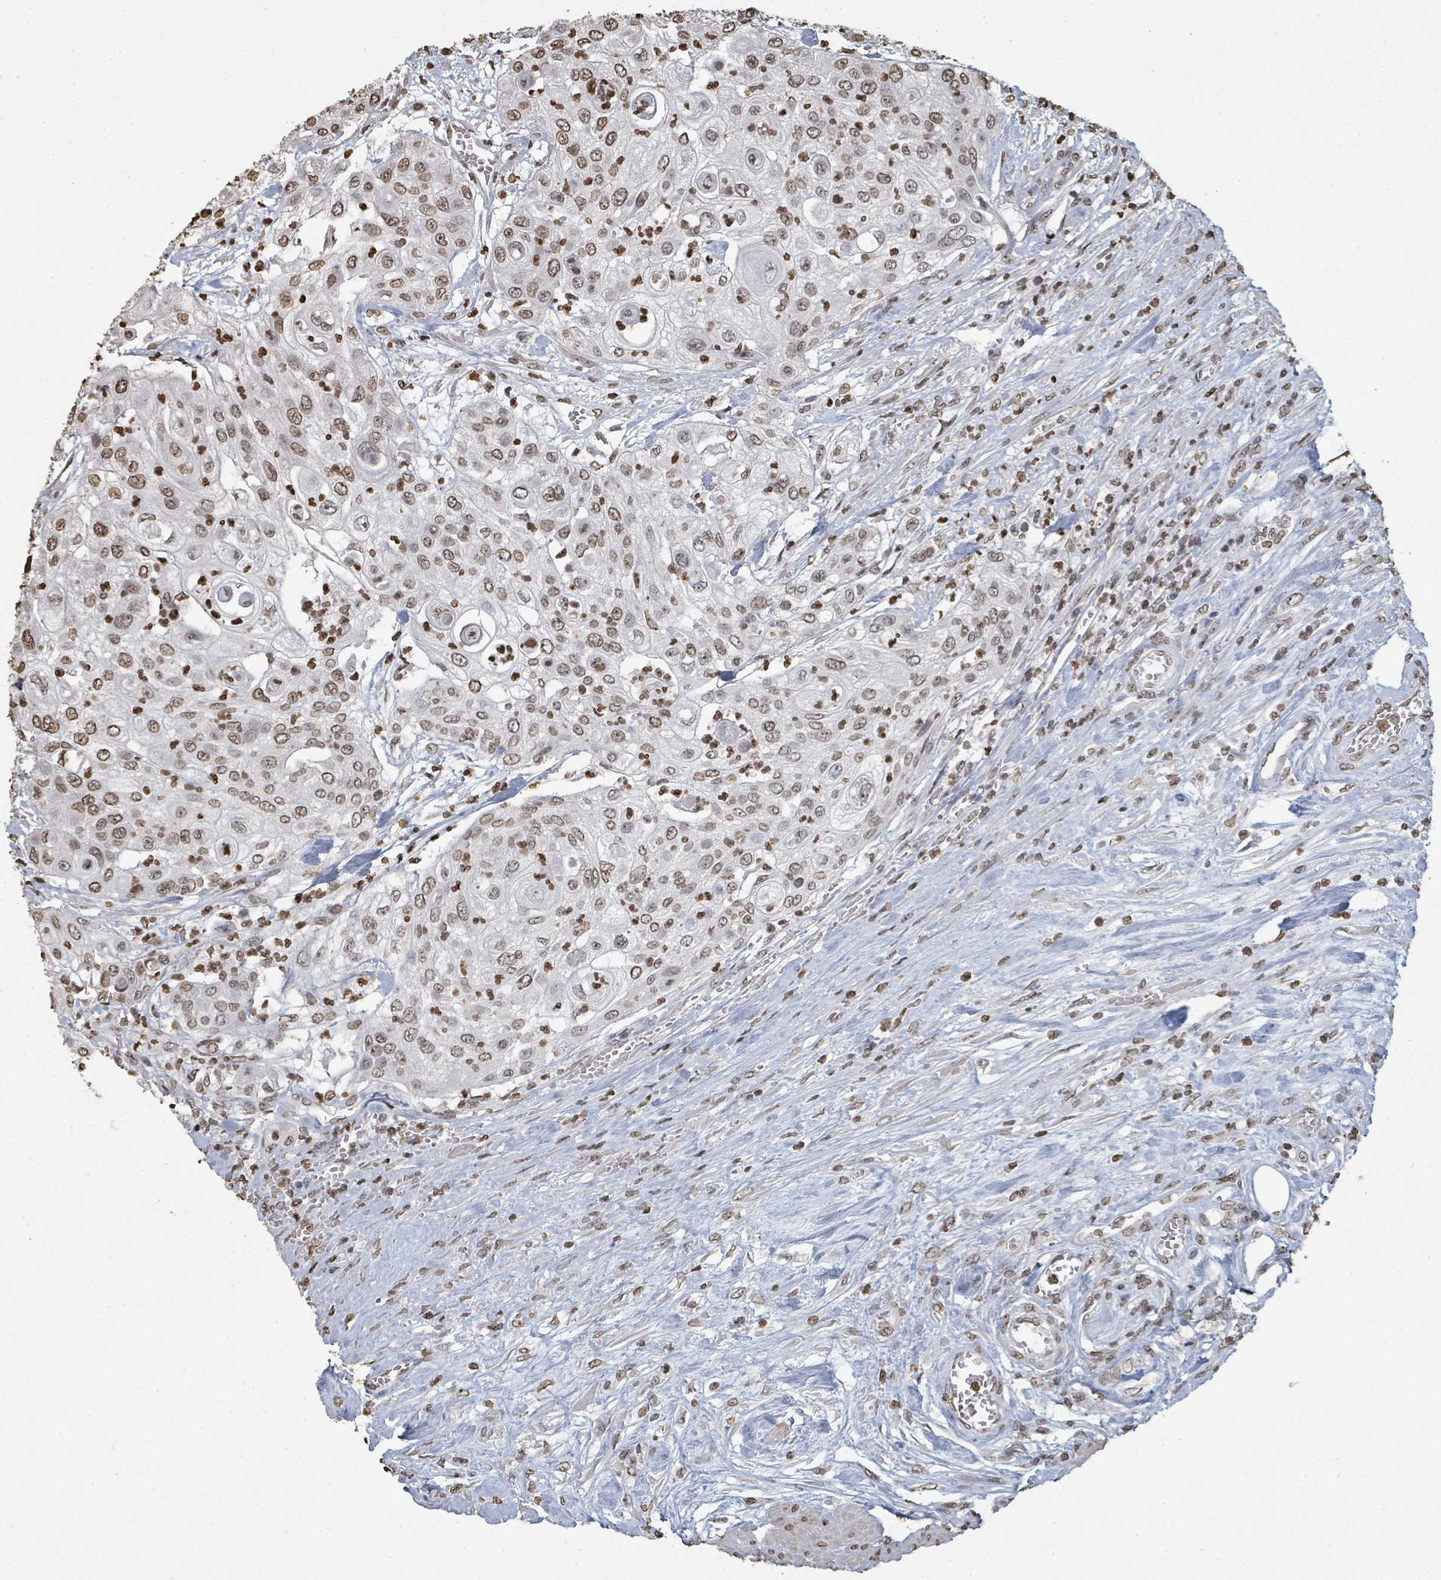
{"staining": {"intensity": "moderate", "quantity": ">75%", "location": "nuclear"}, "tissue": "urothelial cancer", "cell_type": "Tumor cells", "image_type": "cancer", "snomed": [{"axis": "morphology", "description": "Urothelial carcinoma, High grade"}, {"axis": "topography", "description": "Urinary bladder"}], "caption": "Urothelial carcinoma (high-grade) stained for a protein (brown) displays moderate nuclear positive expression in about >75% of tumor cells.", "gene": "MRPS12", "patient": {"sex": "female", "age": 79}}